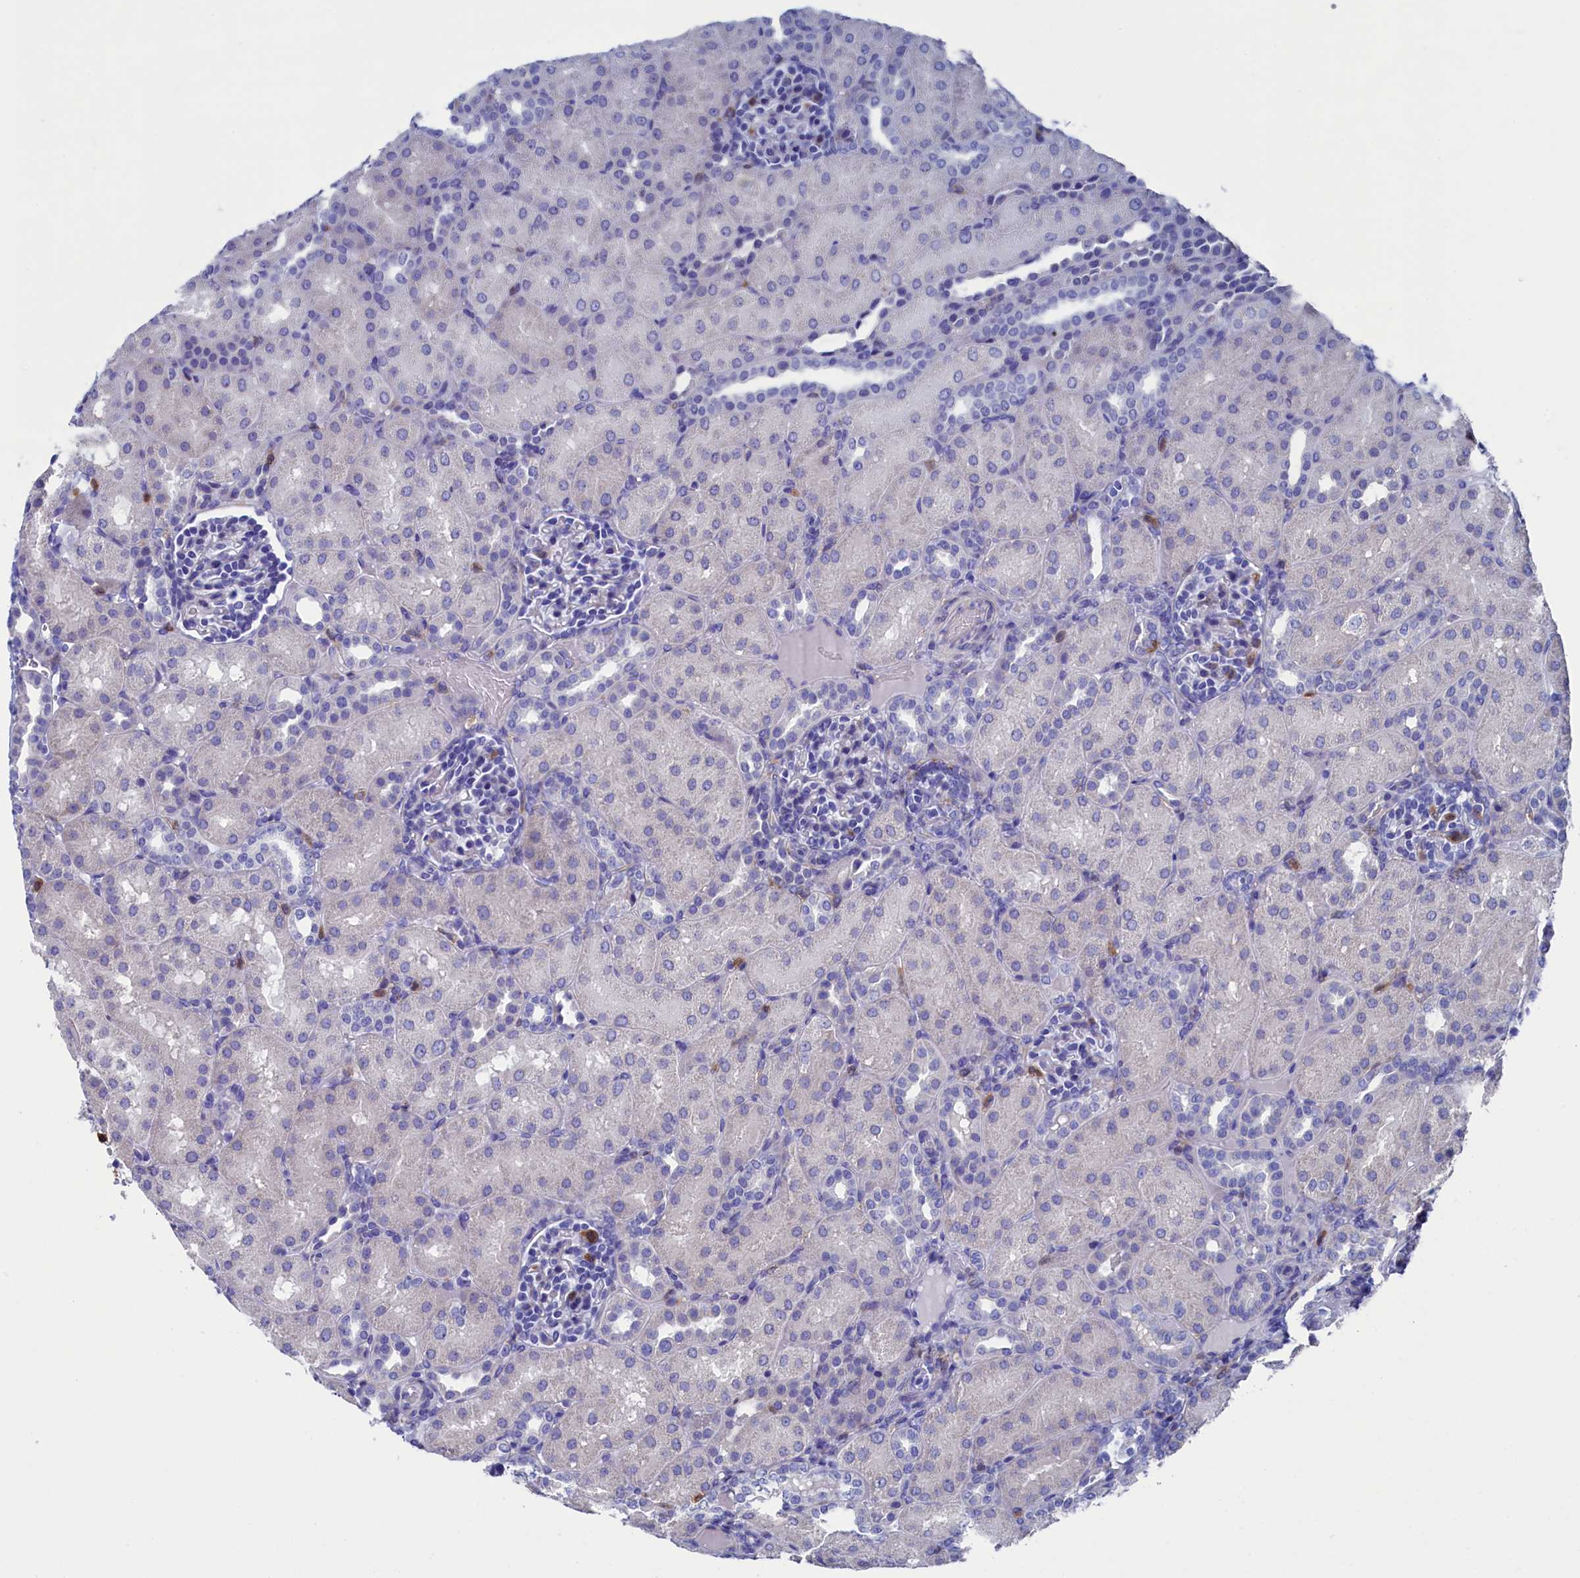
{"staining": {"intensity": "negative", "quantity": "none", "location": "none"}, "tissue": "kidney", "cell_type": "Cells in glomeruli", "image_type": "normal", "snomed": [{"axis": "morphology", "description": "Normal tissue, NOS"}, {"axis": "topography", "description": "Kidney"}], "caption": "The immunohistochemistry (IHC) micrograph has no significant expression in cells in glomeruli of kidney.", "gene": "TYROBP", "patient": {"sex": "male", "age": 1}}